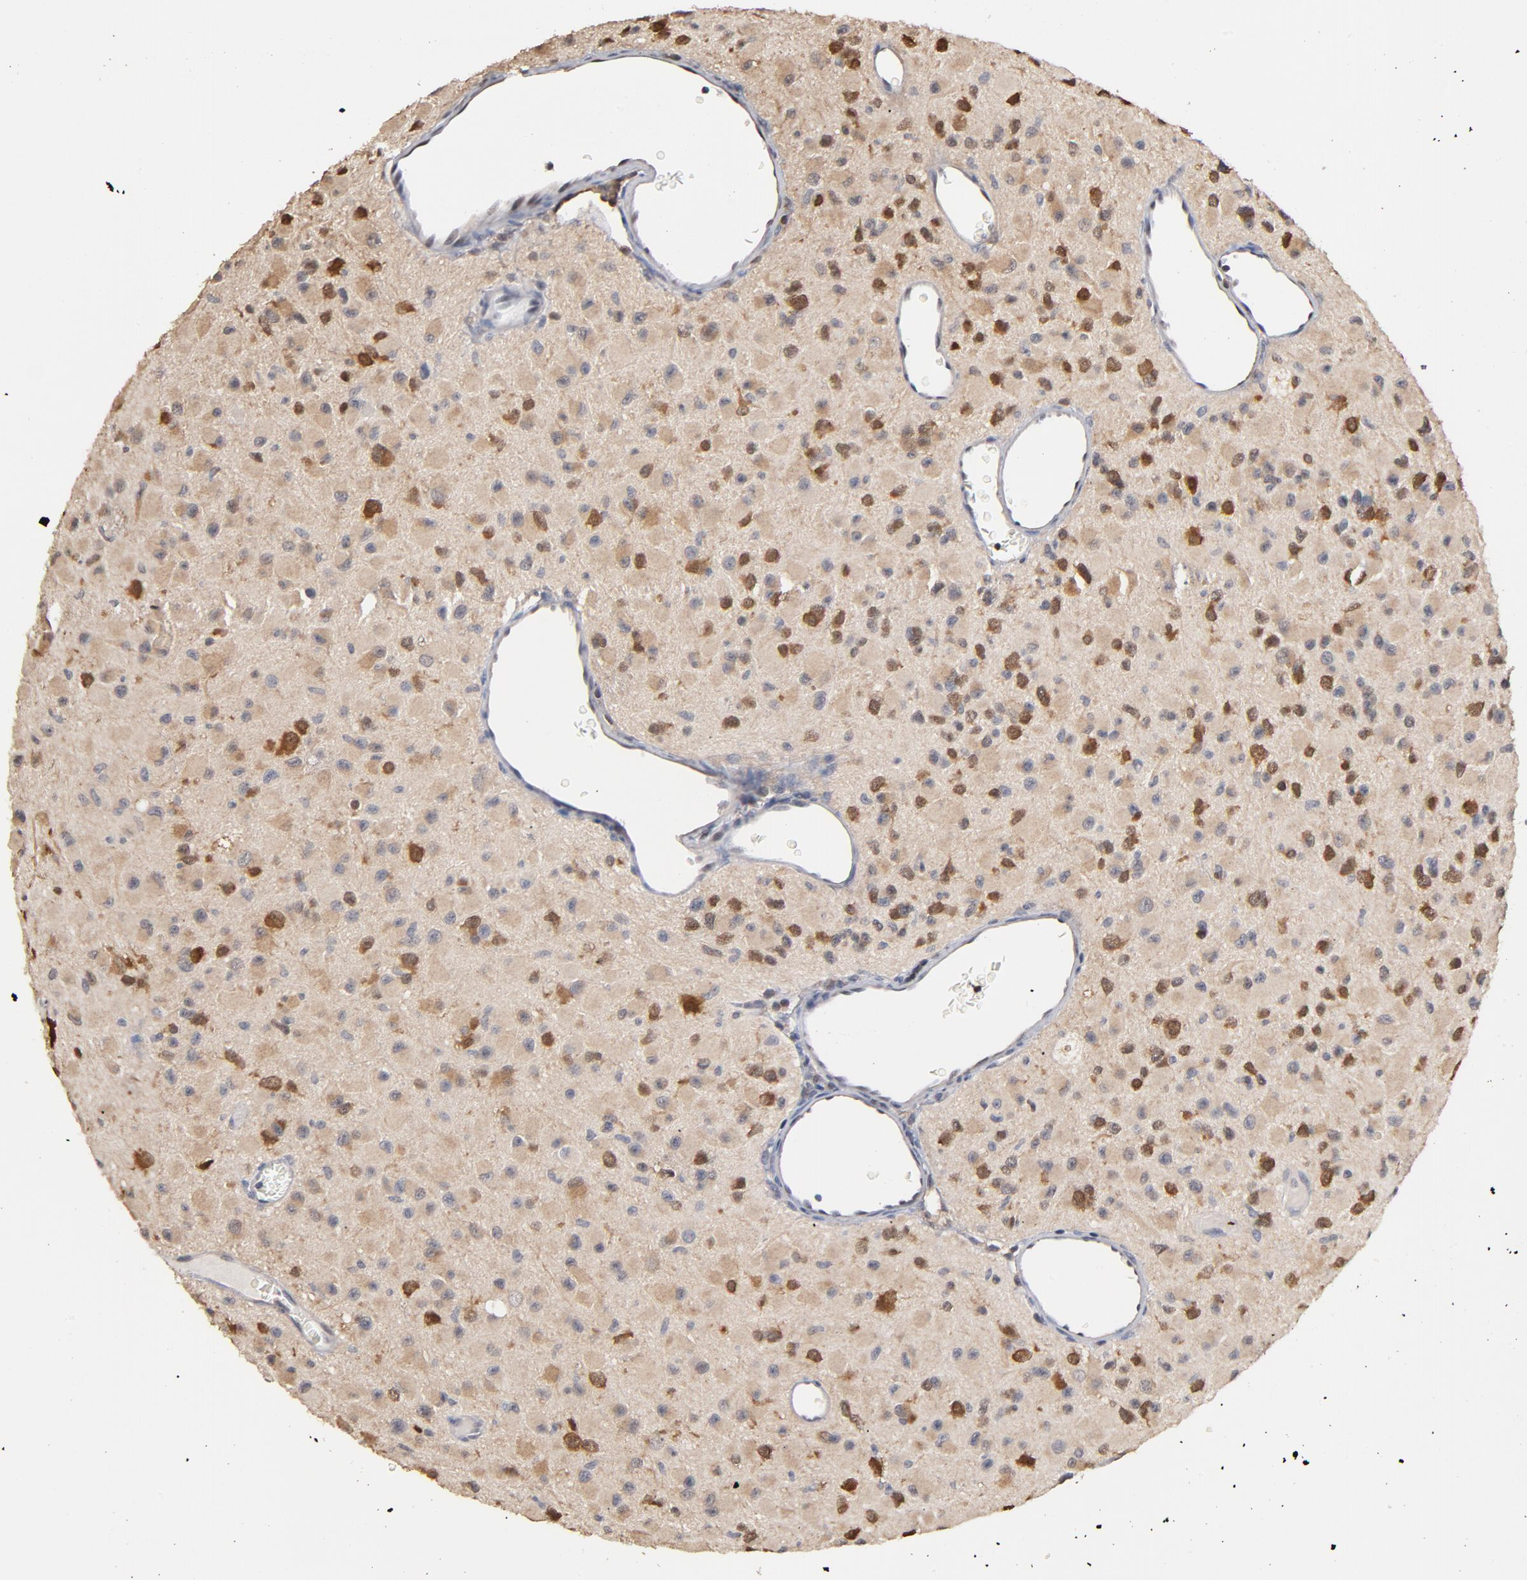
{"staining": {"intensity": "moderate", "quantity": "25%-75%", "location": "cytoplasmic/membranous"}, "tissue": "glioma", "cell_type": "Tumor cells", "image_type": "cancer", "snomed": [{"axis": "morphology", "description": "Glioma, malignant, Low grade"}, {"axis": "topography", "description": "Brain"}], "caption": "Immunohistochemistry micrograph of neoplastic tissue: human glioma stained using immunohistochemistry demonstrates medium levels of moderate protein expression localized specifically in the cytoplasmic/membranous of tumor cells, appearing as a cytoplasmic/membranous brown color.", "gene": "MIF", "patient": {"sex": "male", "age": 42}}